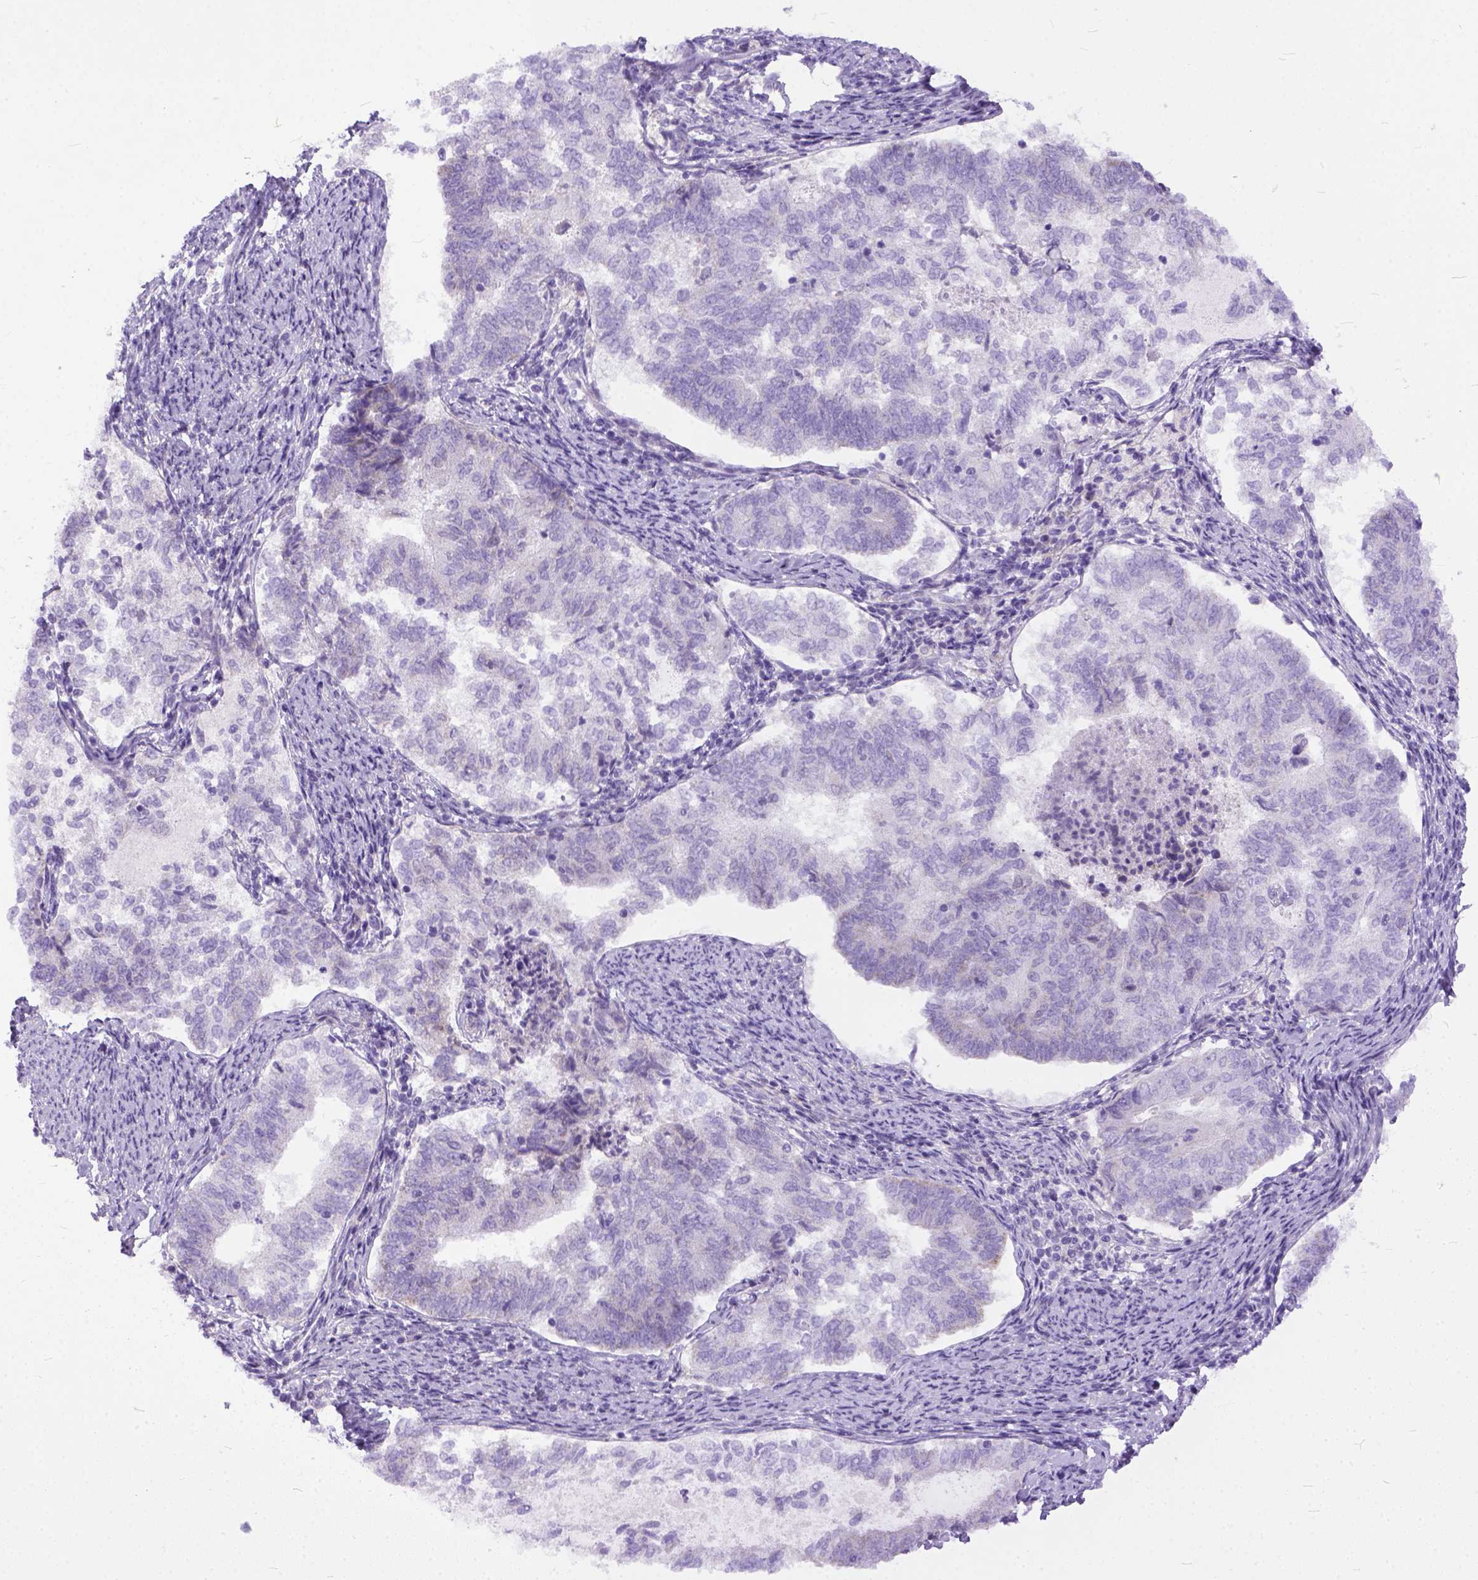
{"staining": {"intensity": "negative", "quantity": "none", "location": "none"}, "tissue": "endometrial cancer", "cell_type": "Tumor cells", "image_type": "cancer", "snomed": [{"axis": "morphology", "description": "Adenocarcinoma, NOS"}, {"axis": "topography", "description": "Endometrium"}], "caption": "DAB immunohistochemical staining of endometrial adenocarcinoma demonstrates no significant staining in tumor cells.", "gene": "PLK5", "patient": {"sex": "female", "age": 65}}